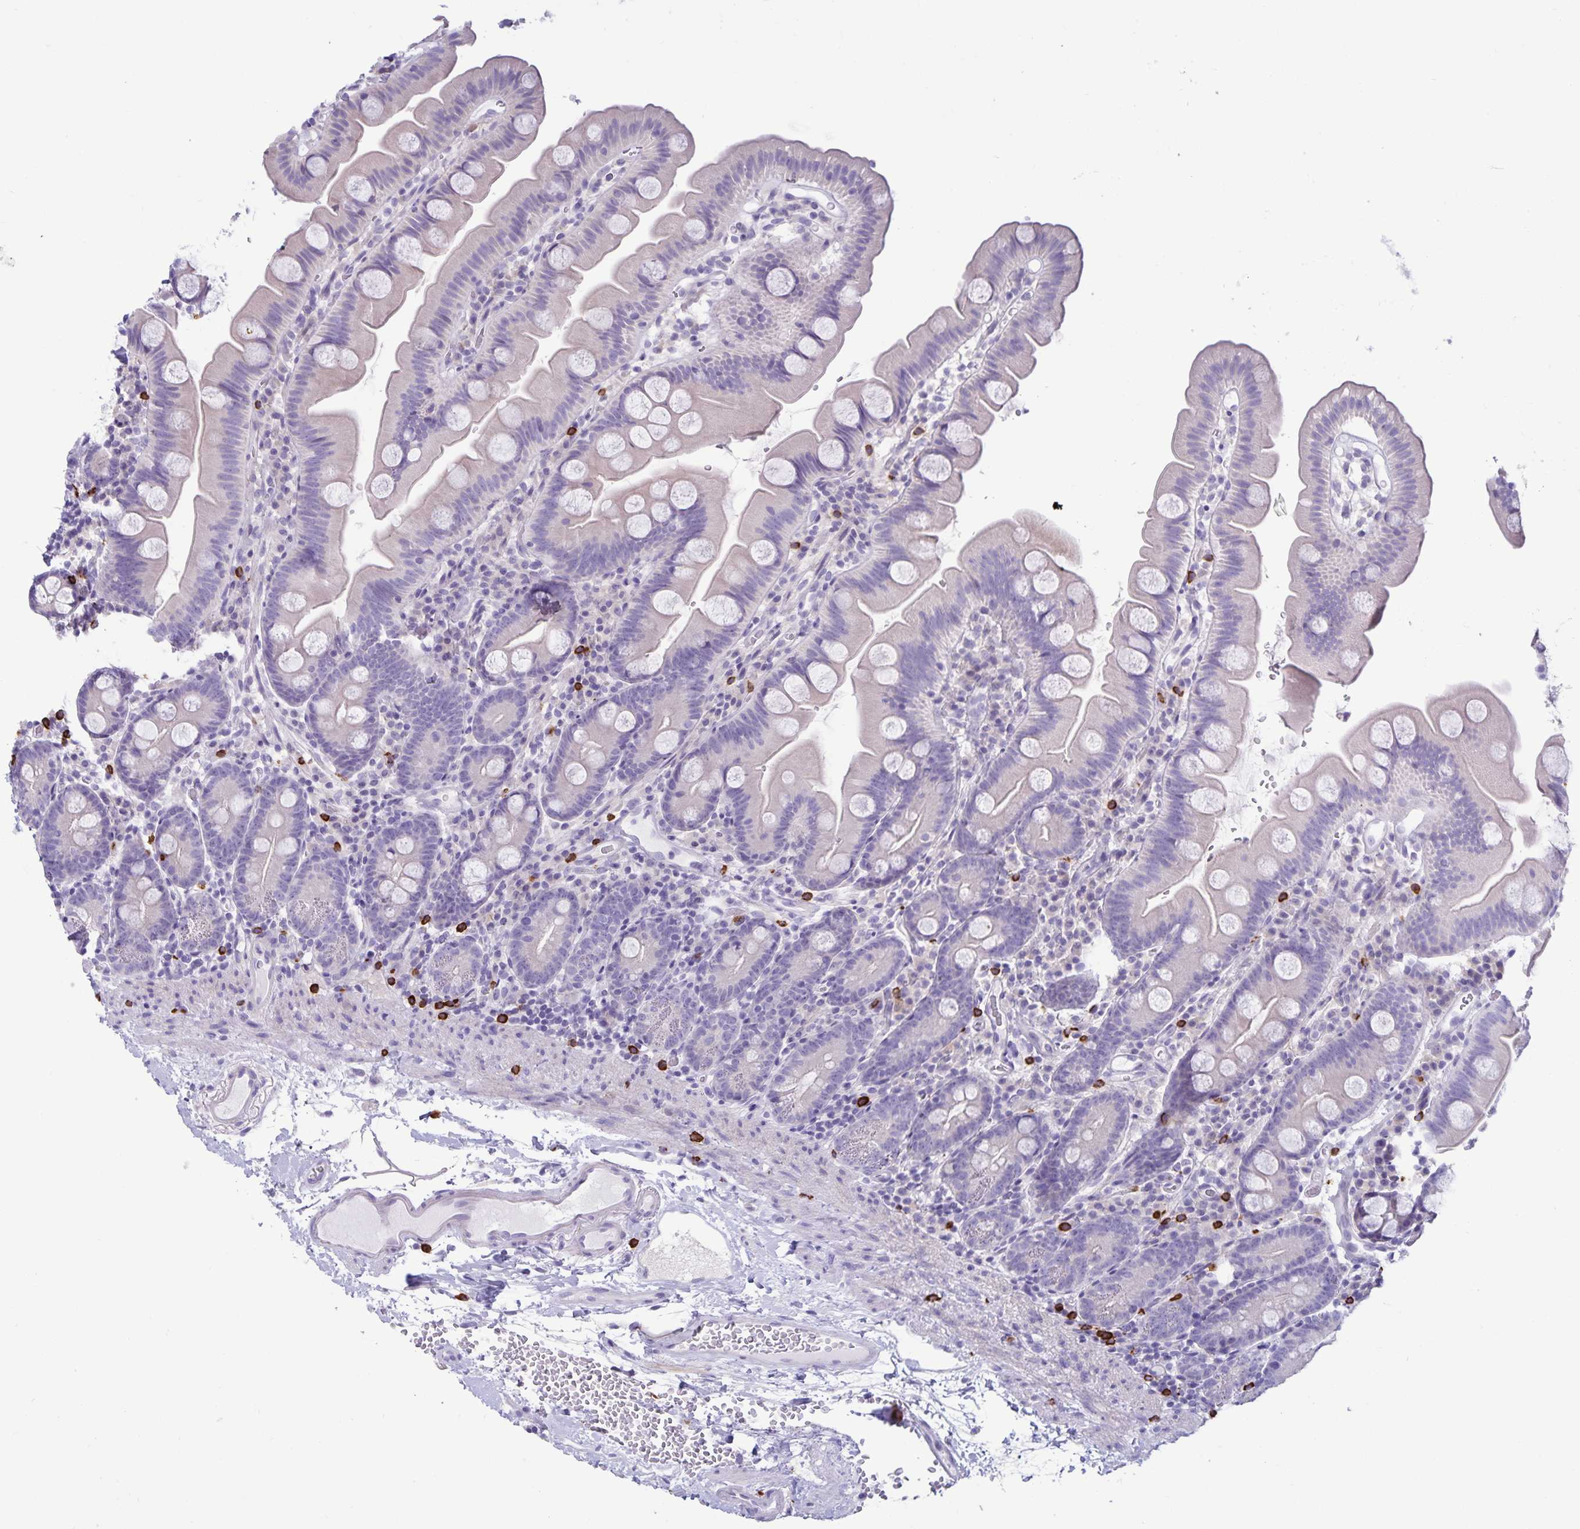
{"staining": {"intensity": "weak", "quantity": "<25%", "location": "cytoplasmic/membranous"}, "tissue": "small intestine", "cell_type": "Glandular cells", "image_type": "normal", "snomed": [{"axis": "morphology", "description": "Normal tissue, NOS"}, {"axis": "topography", "description": "Small intestine"}], "caption": "IHC photomicrograph of benign small intestine stained for a protein (brown), which demonstrates no positivity in glandular cells.", "gene": "IBTK", "patient": {"sex": "female", "age": 68}}